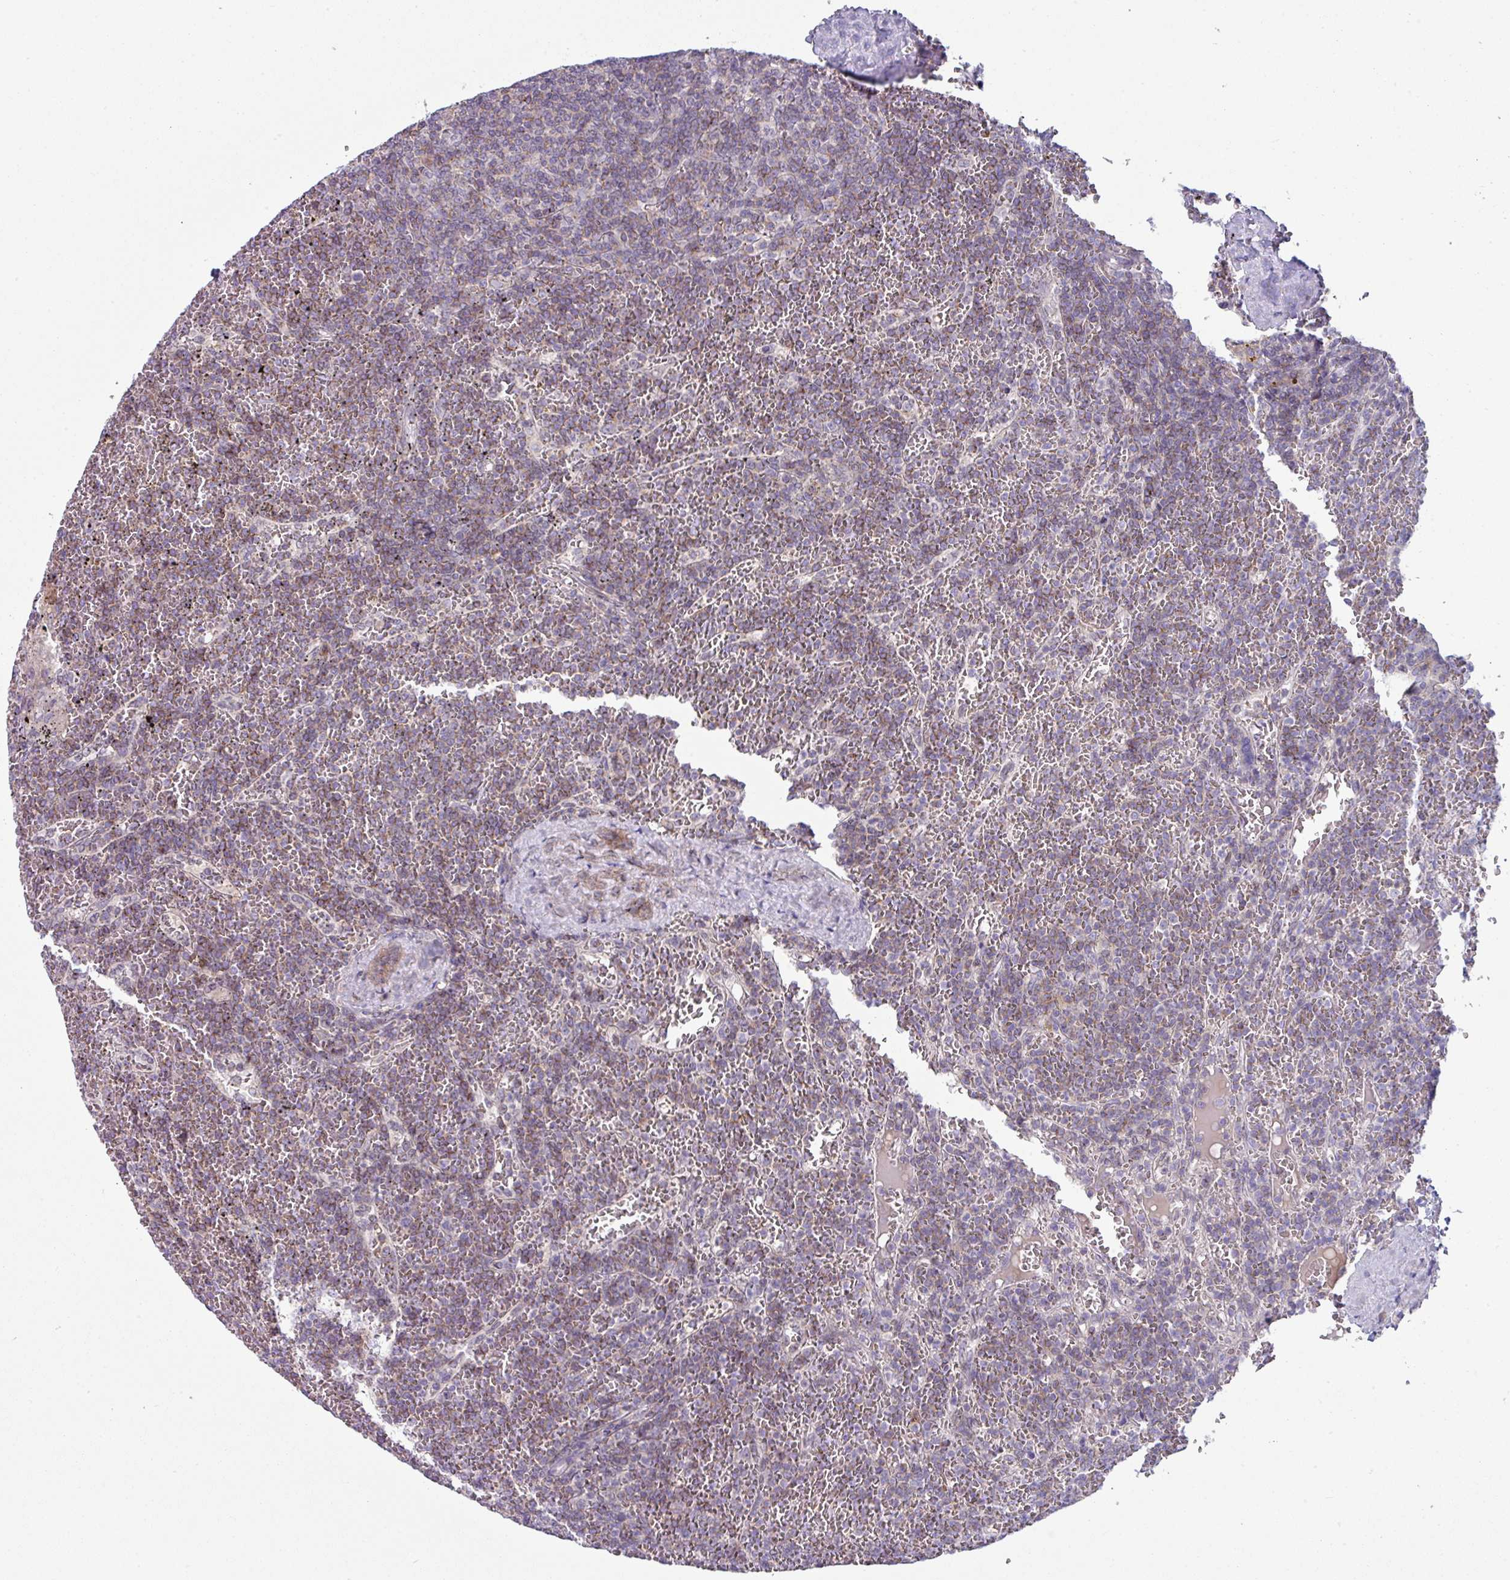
{"staining": {"intensity": "weak", "quantity": ">75%", "location": "cytoplasmic/membranous"}, "tissue": "lymphoma", "cell_type": "Tumor cells", "image_type": "cancer", "snomed": [{"axis": "morphology", "description": "Malignant lymphoma, non-Hodgkin's type, Low grade"}, {"axis": "topography", "description": "Spleen"}], "caption": "The immunohistochemical stain labels weak cytoplasmic/membranous staining in tumor cells of lymphoma tissue.", "gene": "SLAMF6", "patient": {"sex": "female", "age": 19}}